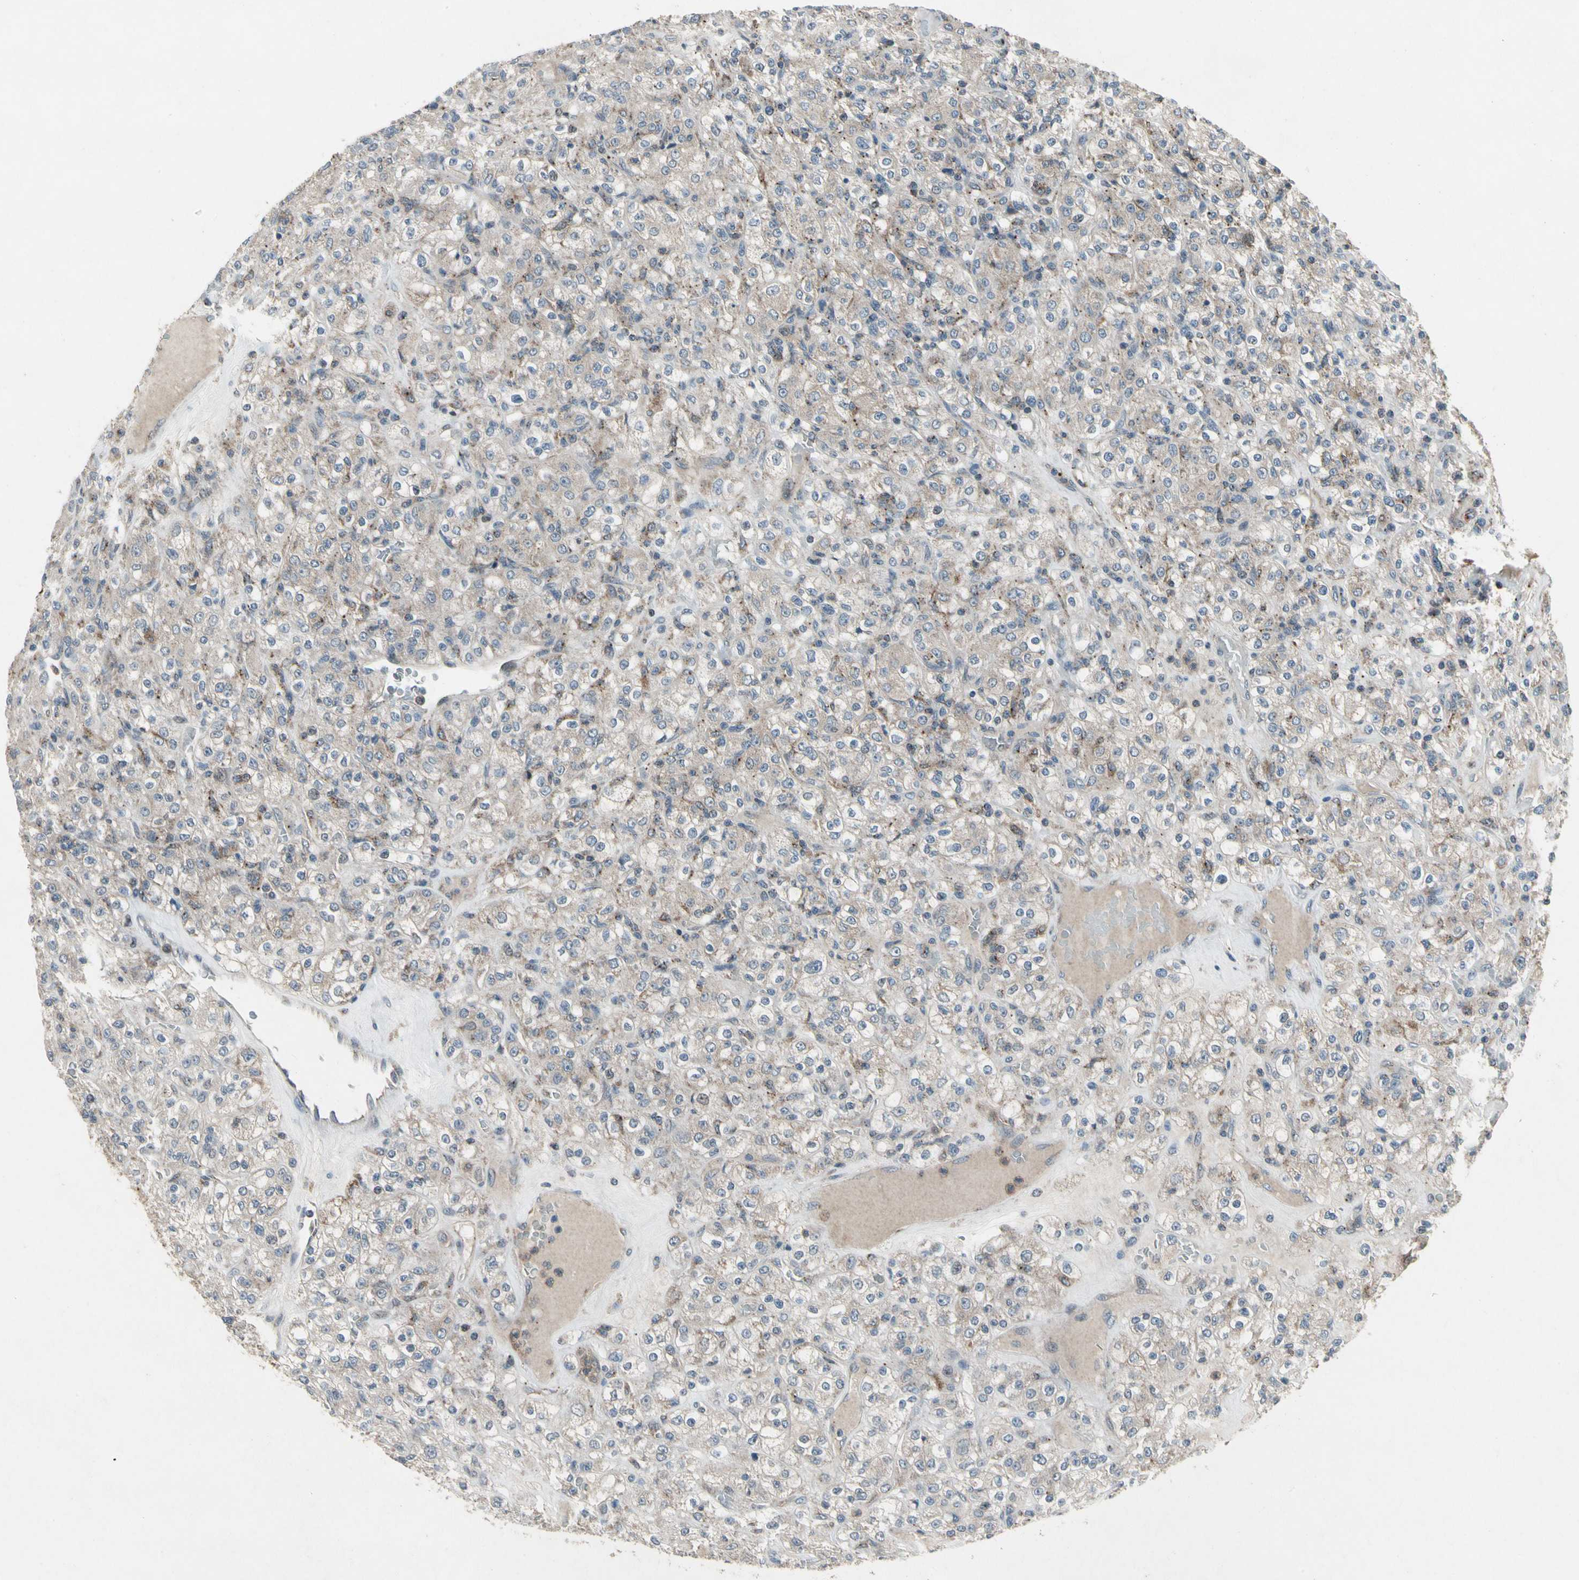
{"staining": {"intensity": "weak", "quantity": "25%-75%", "location": "cytoplasmic/membranous"}, "tissue": "renal cancer", "cell_type": "Tumor cells", "image_type": "cancer", "snomed": [{"axis": "morphology", "description": "Normal tissue, NOS"}, {"axis": "morphology", "description": "Adenocarcinoma, NOS"}, {"axis": "topography", "description": "Kidney"}], "caption": "Brown immunohistochemical staining in renal adenocarcinoma shows weak cytoplasmic/membranous staining in about 25%-75% of tumor cells. (brown staining indicates protein expression, while blue staining denotes nuclei).", "gene": "NMI", "patient": {"sex": "female", "age": 72}}